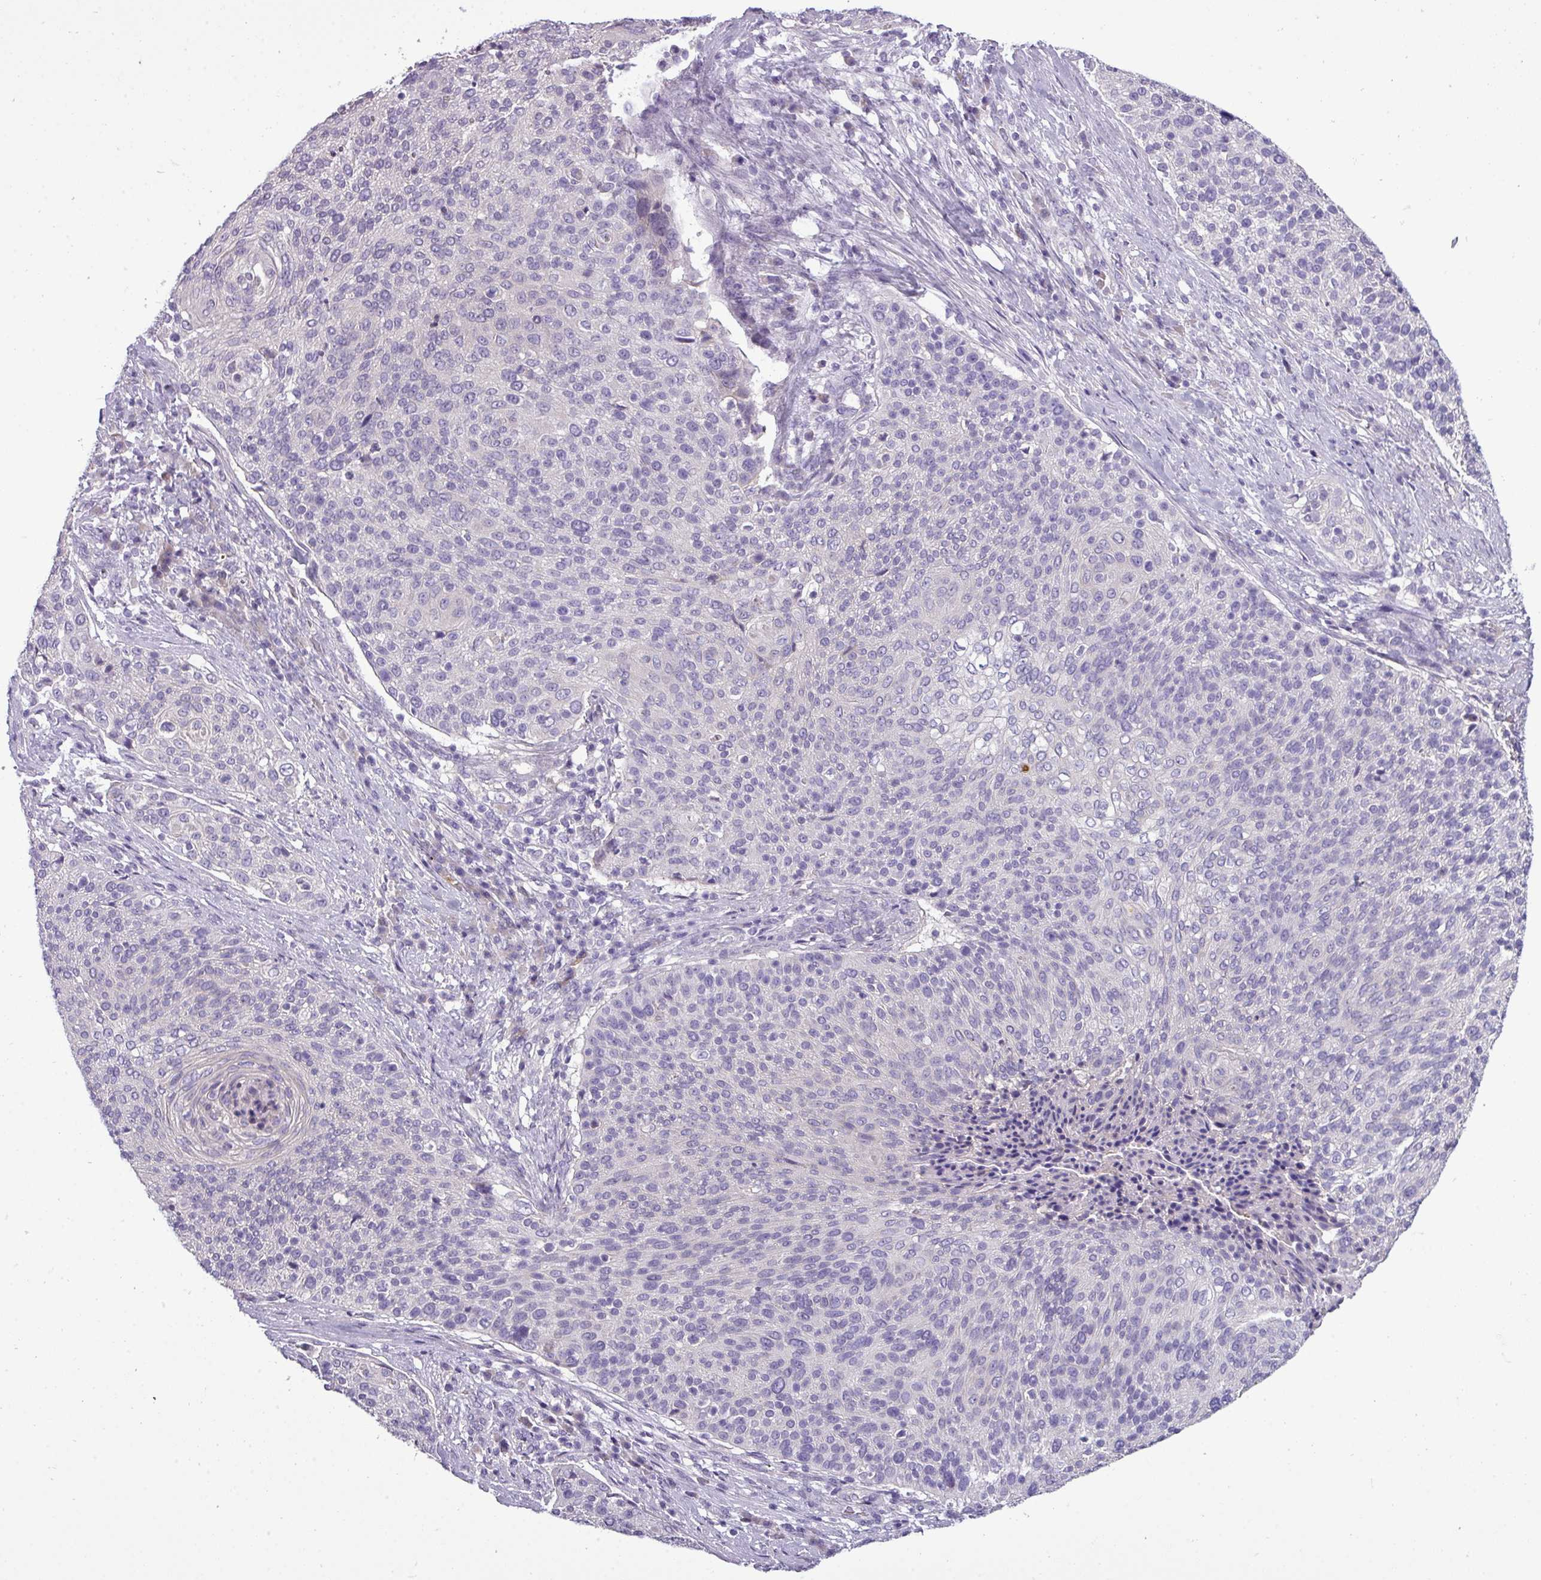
{"staining": {"intensity": "negative", "quantity": "none", "location": "none"}, "tissue": "cervical cancer", "cell_type": "Tumor cells", "image_type": "cancer", "snomed": [{"axis": "morphology", "description": "Squamous cell carcinoma, NOS"}, {"axis": "topography", "description": "Cervix"}], "caption": "Tumor cells are negative for protein expression in human squamous cell carcinoma (cervical).", "gene": "DNAAF9", "patient": {"sex": "female", "age": 31}}